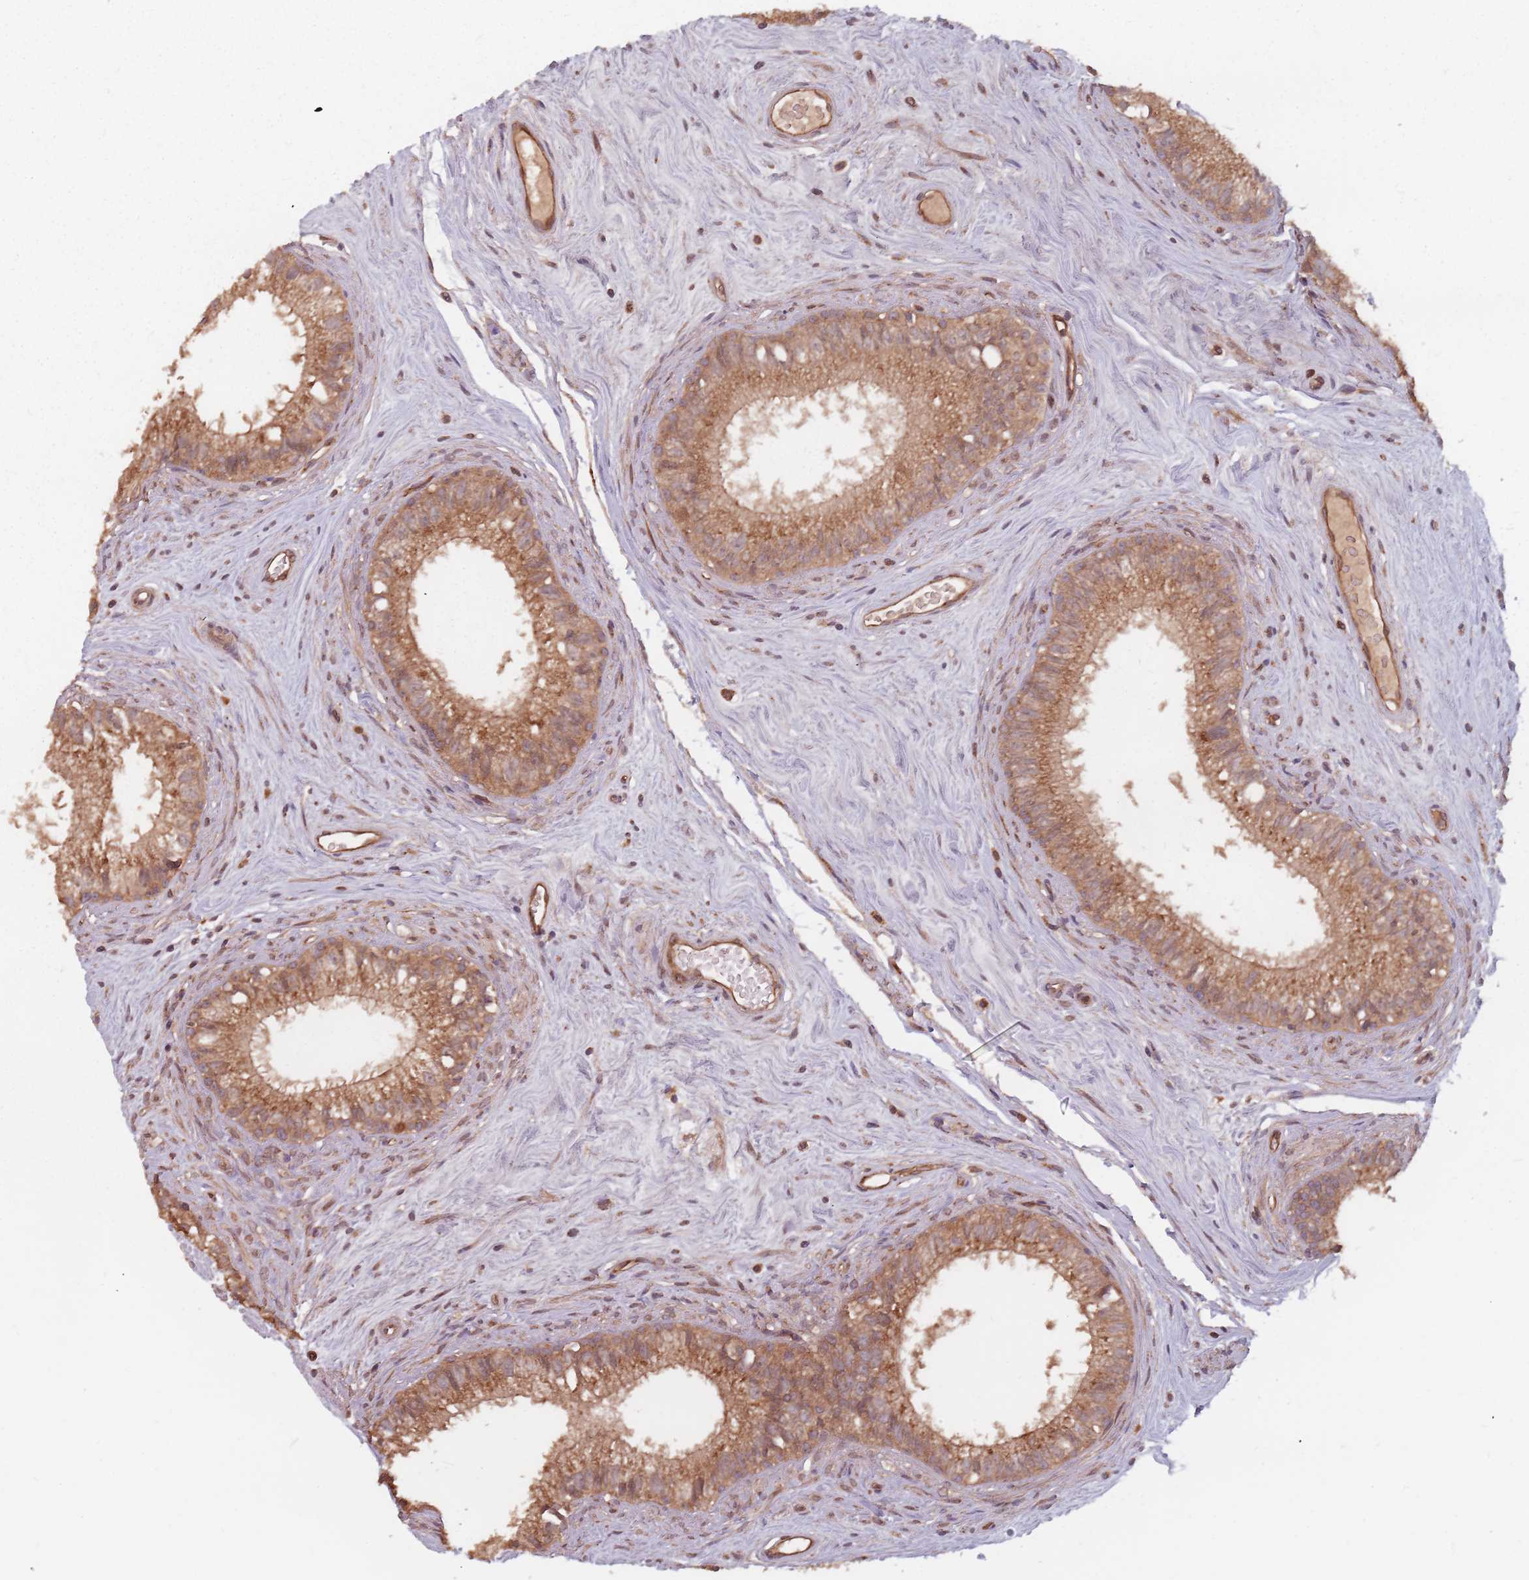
{"staining": {"intensity": "moderate", "quantity": ">75%", "location": "cytoplasmic/membranous"}, "tissue": "epididymis", "cell_type": "Glandular cells", "image_type": "normal", "snomed": [{"axis": "morphology", "description": "Normal tissue, NOS"}, {"axis": "topography", "description": "Epididymis"}], "caption": "Unremarkable epididymis was stained to show a protein in brown. There is medium levels of moderate cytoplasmic/membranous expression in approximately >75% of glandular cells. (Brightfield microscopy of DAB IHC at high magnification).", "gene": "C3orf14", "patient": {"sex": "male", "age": 71}}